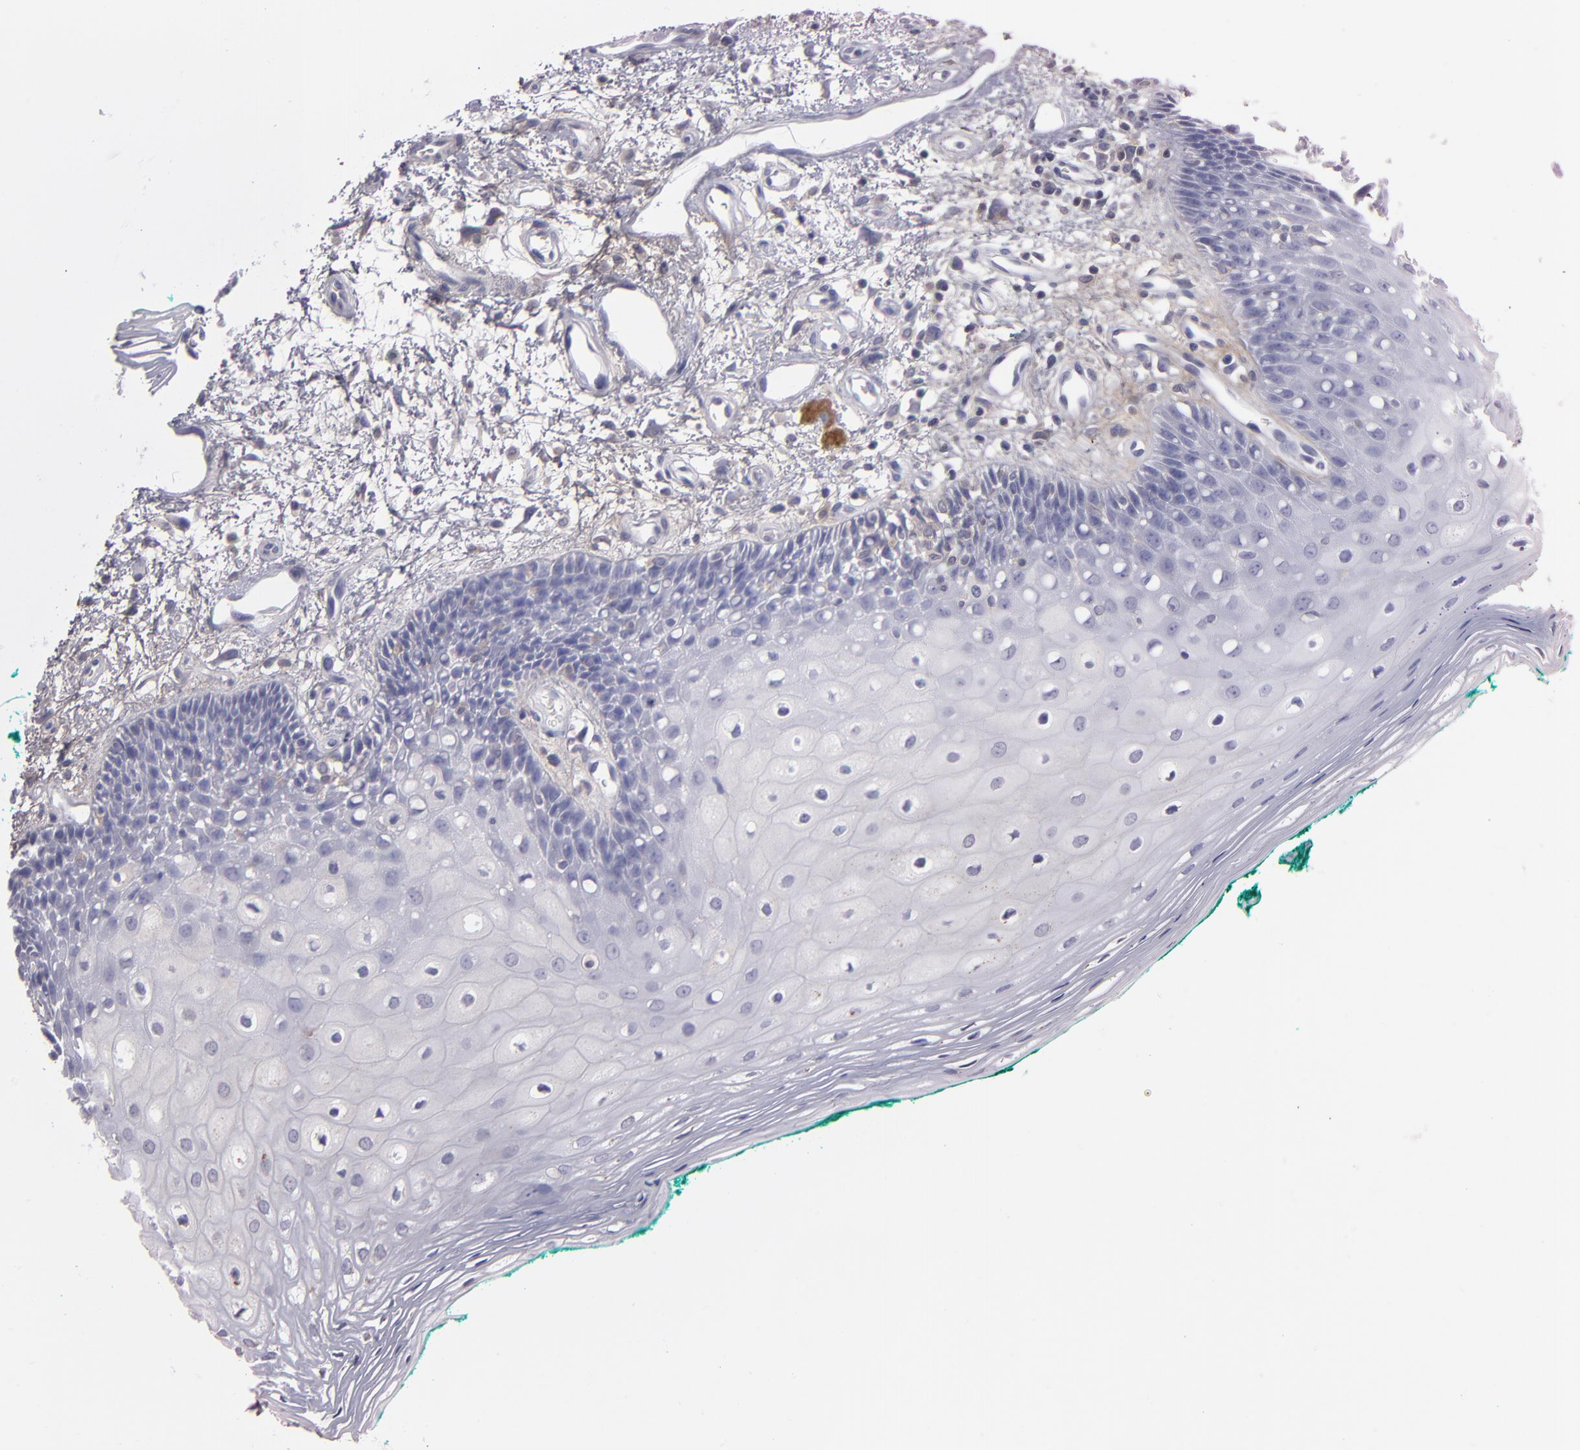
{"staining": {"intensity": "negative", "quantity": "none", "location": "none"}, "tissue": "oral mucosa", "cell_type": "Squamous epithelial cells", "image_type": "normal", "snomed": [{"axis": "morphology", "description": "Normal tissue, NOS"}, {"axis": "morphology", "description": "Squamous cell carcinoma, NOS"}, {"axis": "topography", "description": "Skeletal muscle"}, {"axis": "topography", "description": "Oral tissue"}, {"axis": "topography", "description": "Head-Neck"}], "caption": "This is a photomicrograph of immunohistochemistry staining of normal oral mucosa, which shows no positivity in squamous epithelial cells. (Brightfield microscopy of DAB IHC at high magnification).", "gene": "IL12A", "patient": {"sex": "female", "age": 84}}